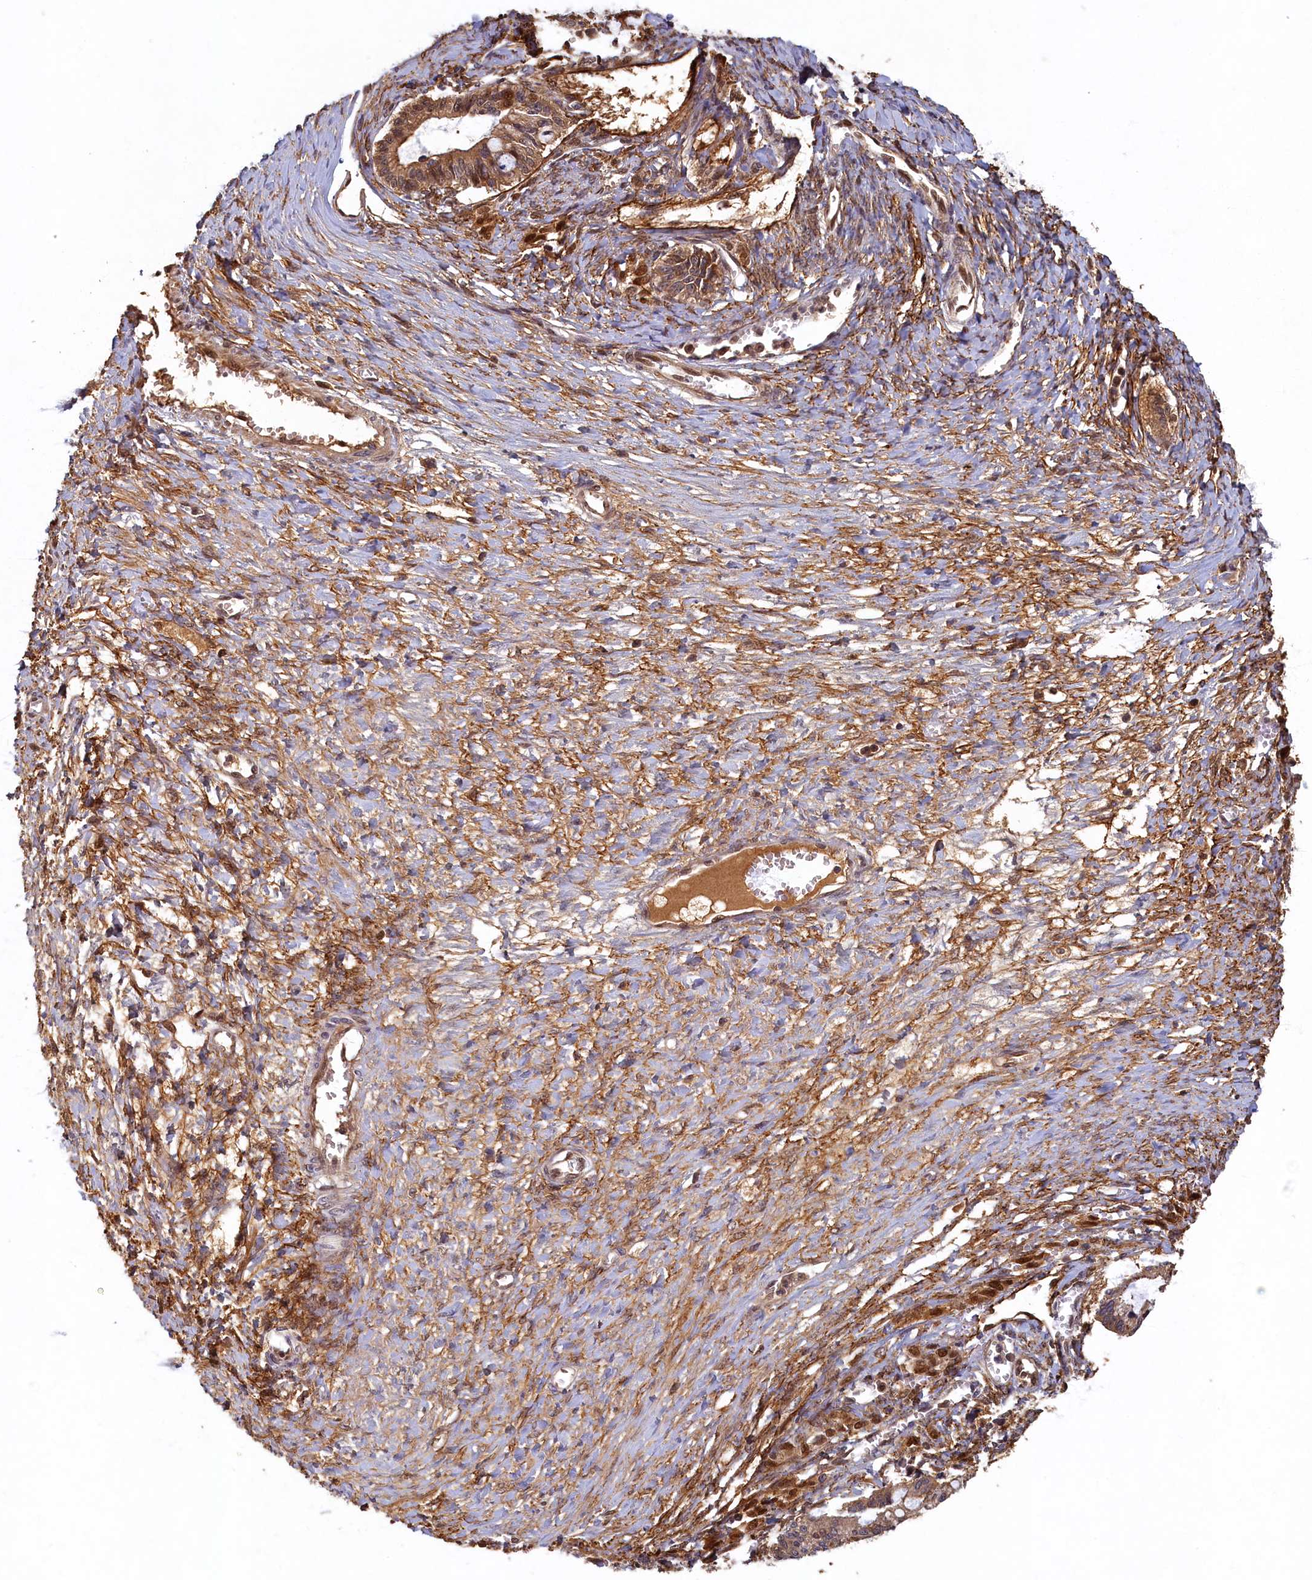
{"staining": {"intensity": "moderate", "quantity": "<25%", "location": "cytoplasmic/membranous,nuclear"}, "tissue": "ovarian cancer", "cell_type": "Tumor cells", "image_type": "cancer", "snomed": [{"axis": "morphology", "description": "Cystadenocarcinoma, mucinous, NOS"}, {"axis": "topography", "description": "Ovary"}], "caption": "An image showing moderate cytoplasmic/membranous and nuclear expression in about <25% of tumor cells in ovarian cancer, as visualized by brown immunohistochemical staining.", "gene": "LCMT2", "patient": {"sex": "female", "age": 73}}